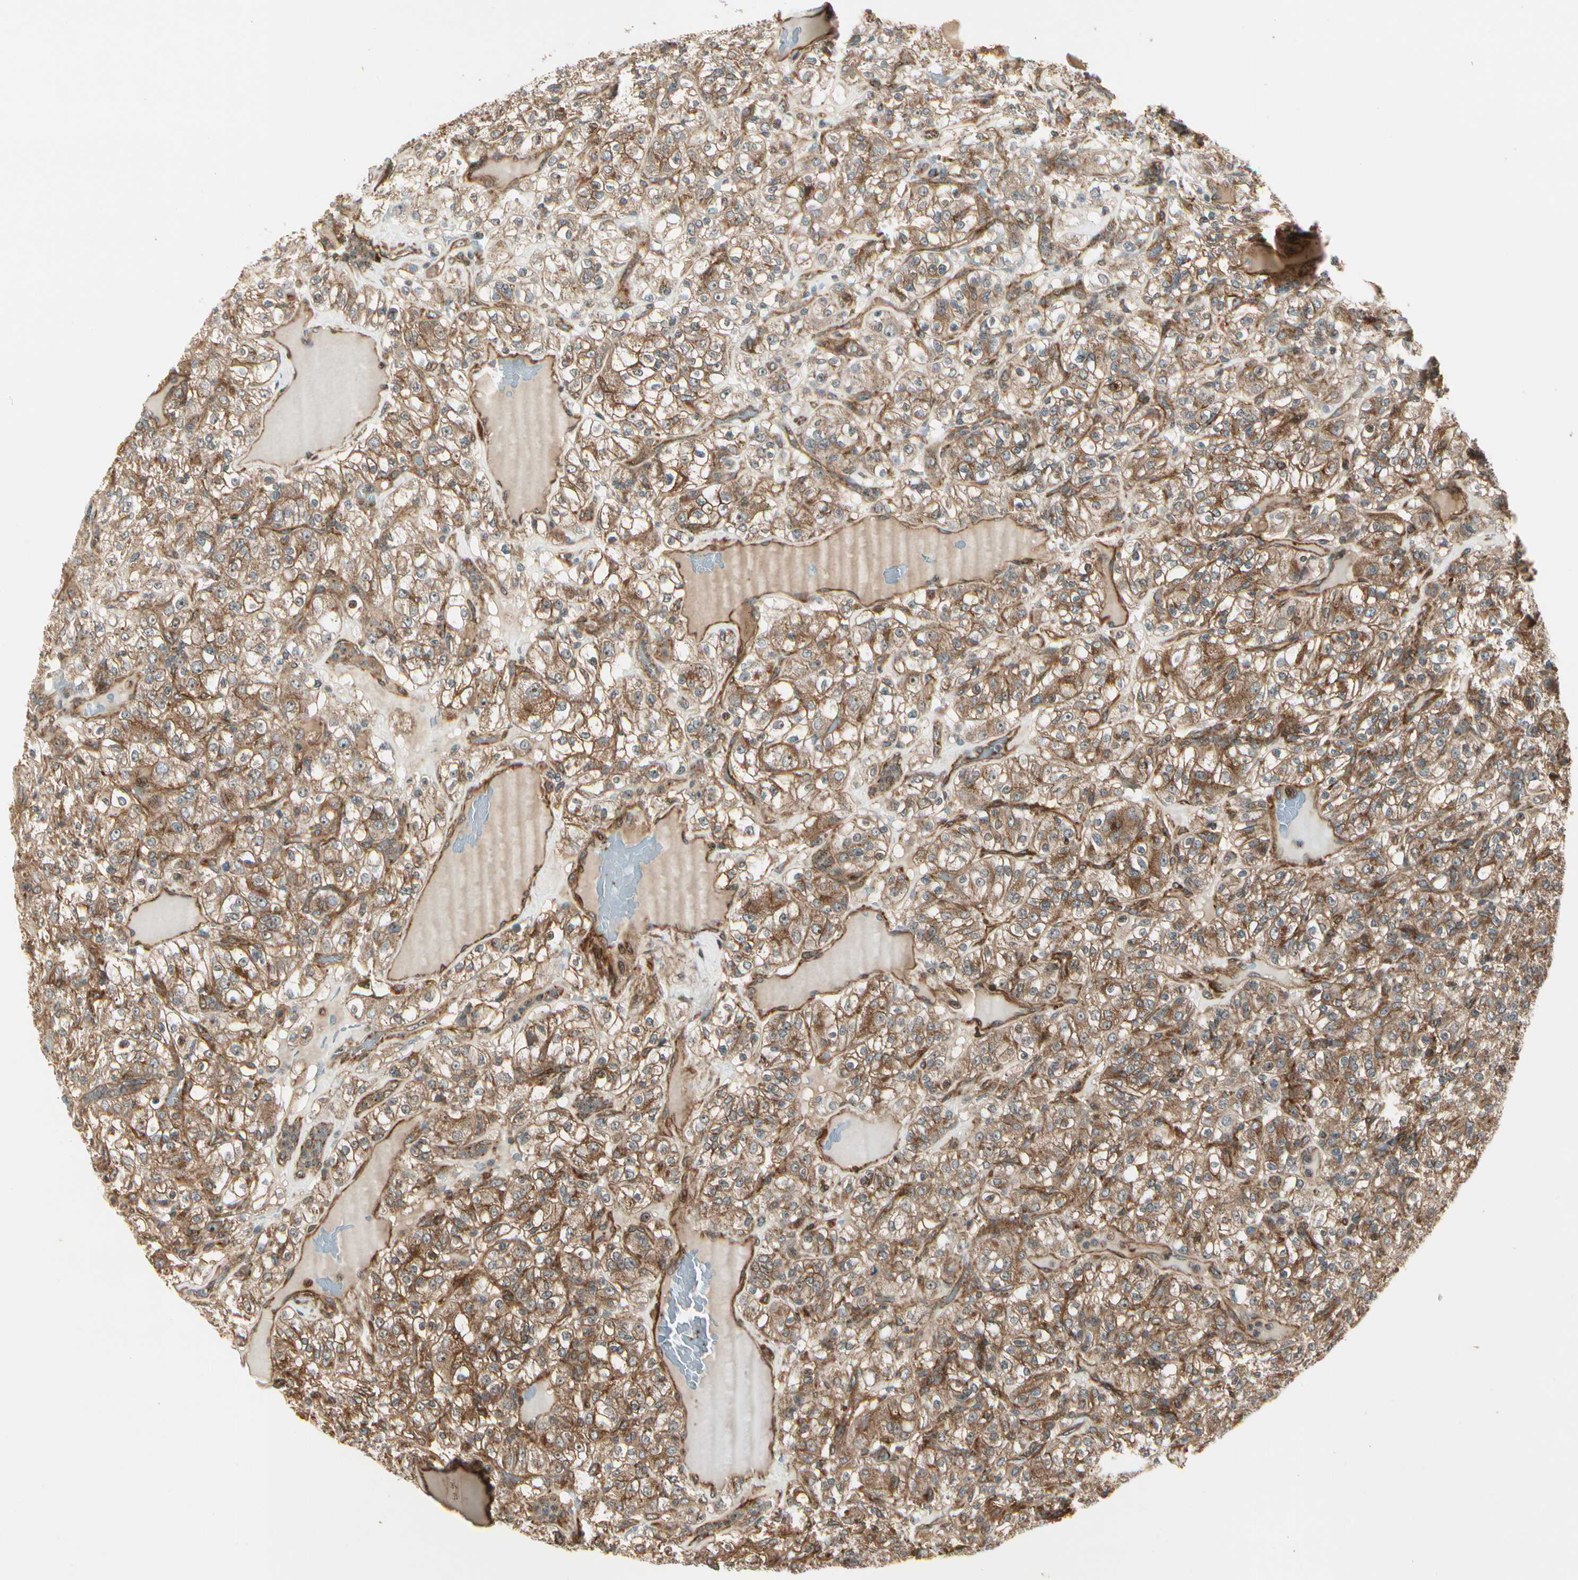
{"staining": {"intensity": "moderate", "quantity": ">75%", "location": "cytoplasmic/membranous"}, "tissue": "renal cancer", "cell_type": "Tumor cells", "image_type": "cancer", "snomed": [{"axis": "morphology", "description": "Normal tissue, NOS"}, {"axis": "morphology", "description": "Adenocarcinoma, NOS"}, {"axis": "topography", "description": "Kidney"}], "caption": "Tumor cells display medium levels of moderate cytoplasmic/membranous positivity in about >75% of cells in renal cancer (adenocarcinoma).", "gene": "FKBP15", "patient": {"sex": "female", "age": 72}}